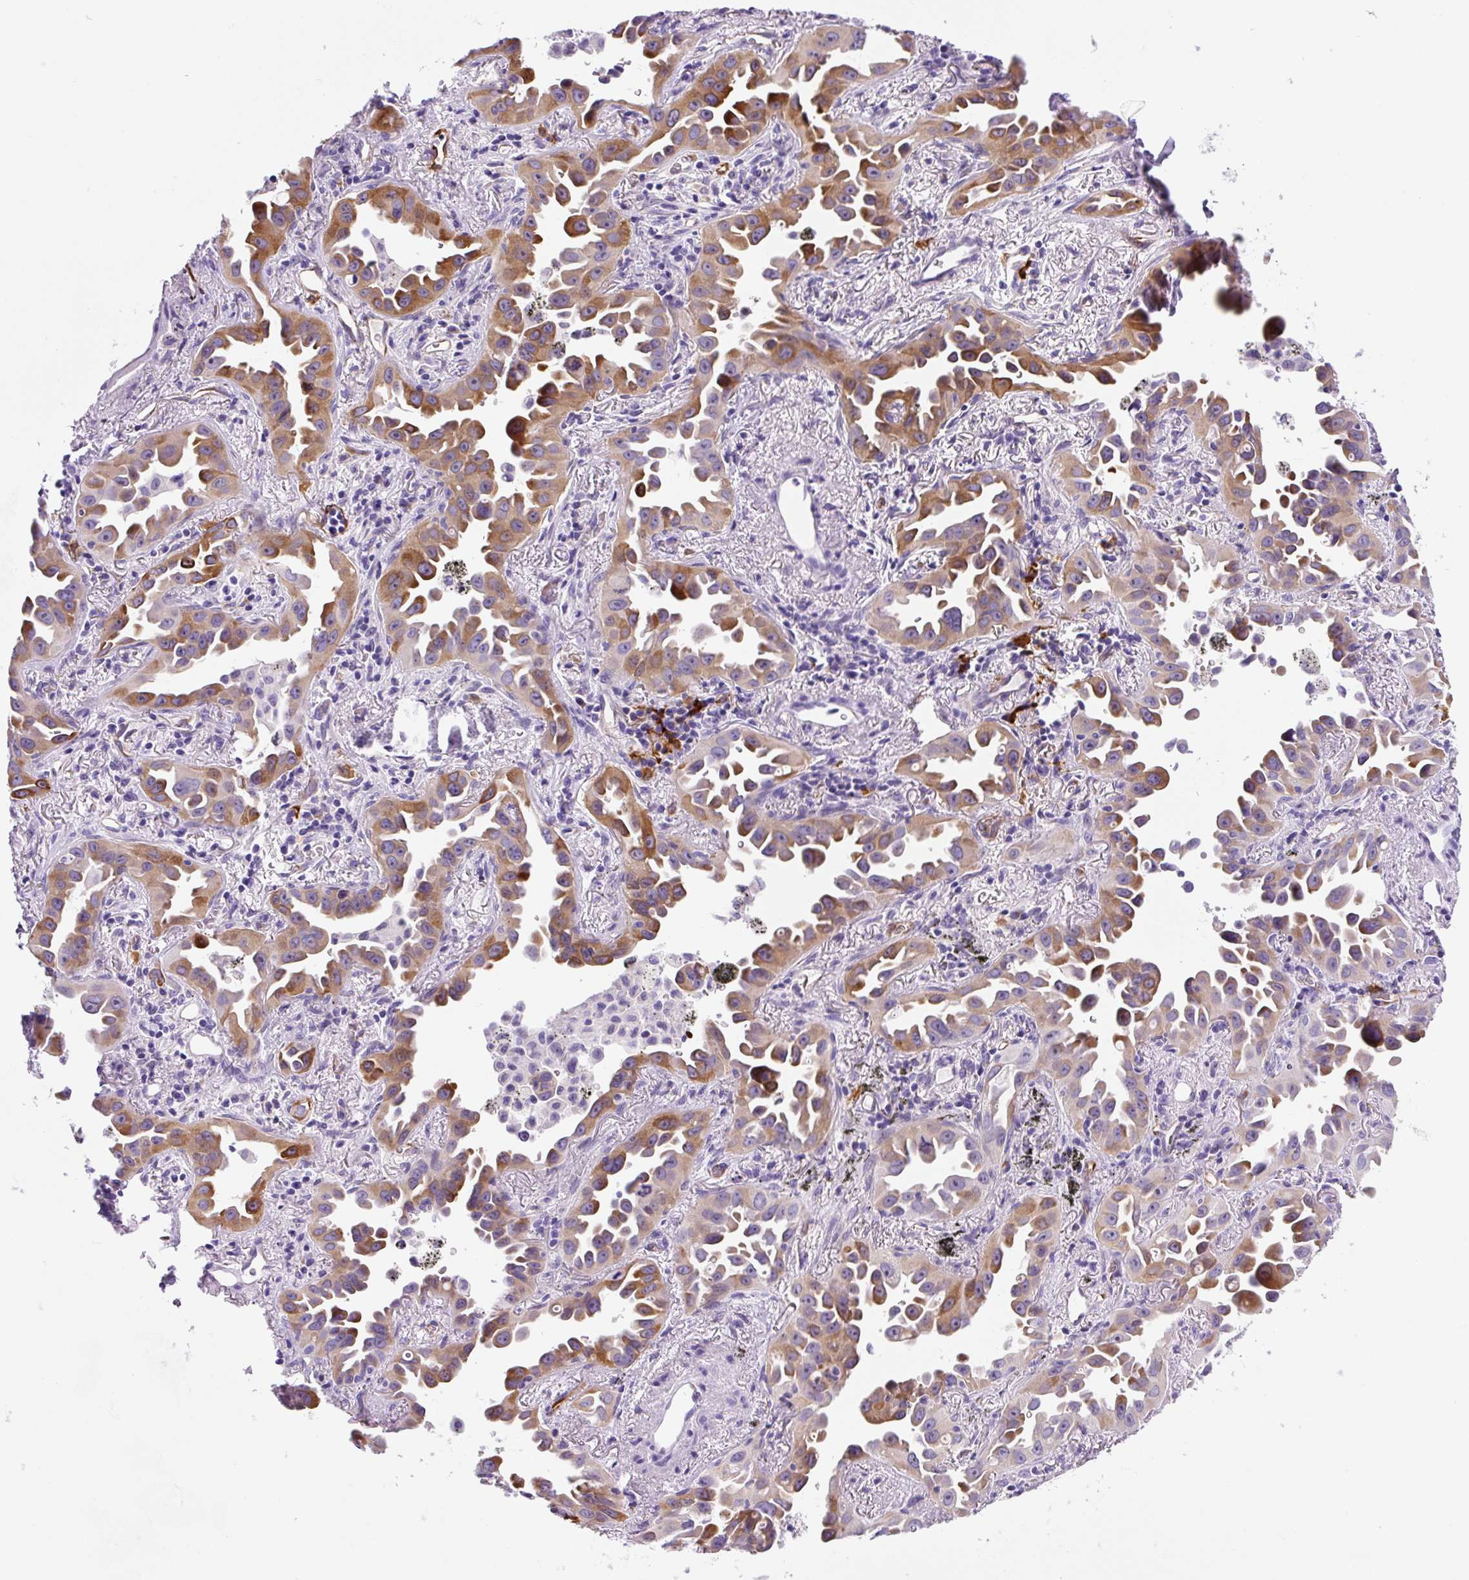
{"staining": {"intensity": "moderate", "quantity": "25%-75%", "location": "cytoplasmic/membranous"}, "tissue": "lung cancer", "cell_type": "Tumor cells", "image_type": "cancer", "snomed": [{"axis": "morphology", "description": "Adenocarcinoma, NOS"}, {"axis": "topography", "description": "Lung"}], "caption": "Adenocarcinoma (lung) stained with DAB (3,3'-diaminobenzidine) immunohistochemistry (IHC) exhibits medium levels of moderate cytoplasmic/membranous expression in about 25%-75% of tumor cells.", "gene": "ASB4", "patient": {"sex": "male", "age": 68}}